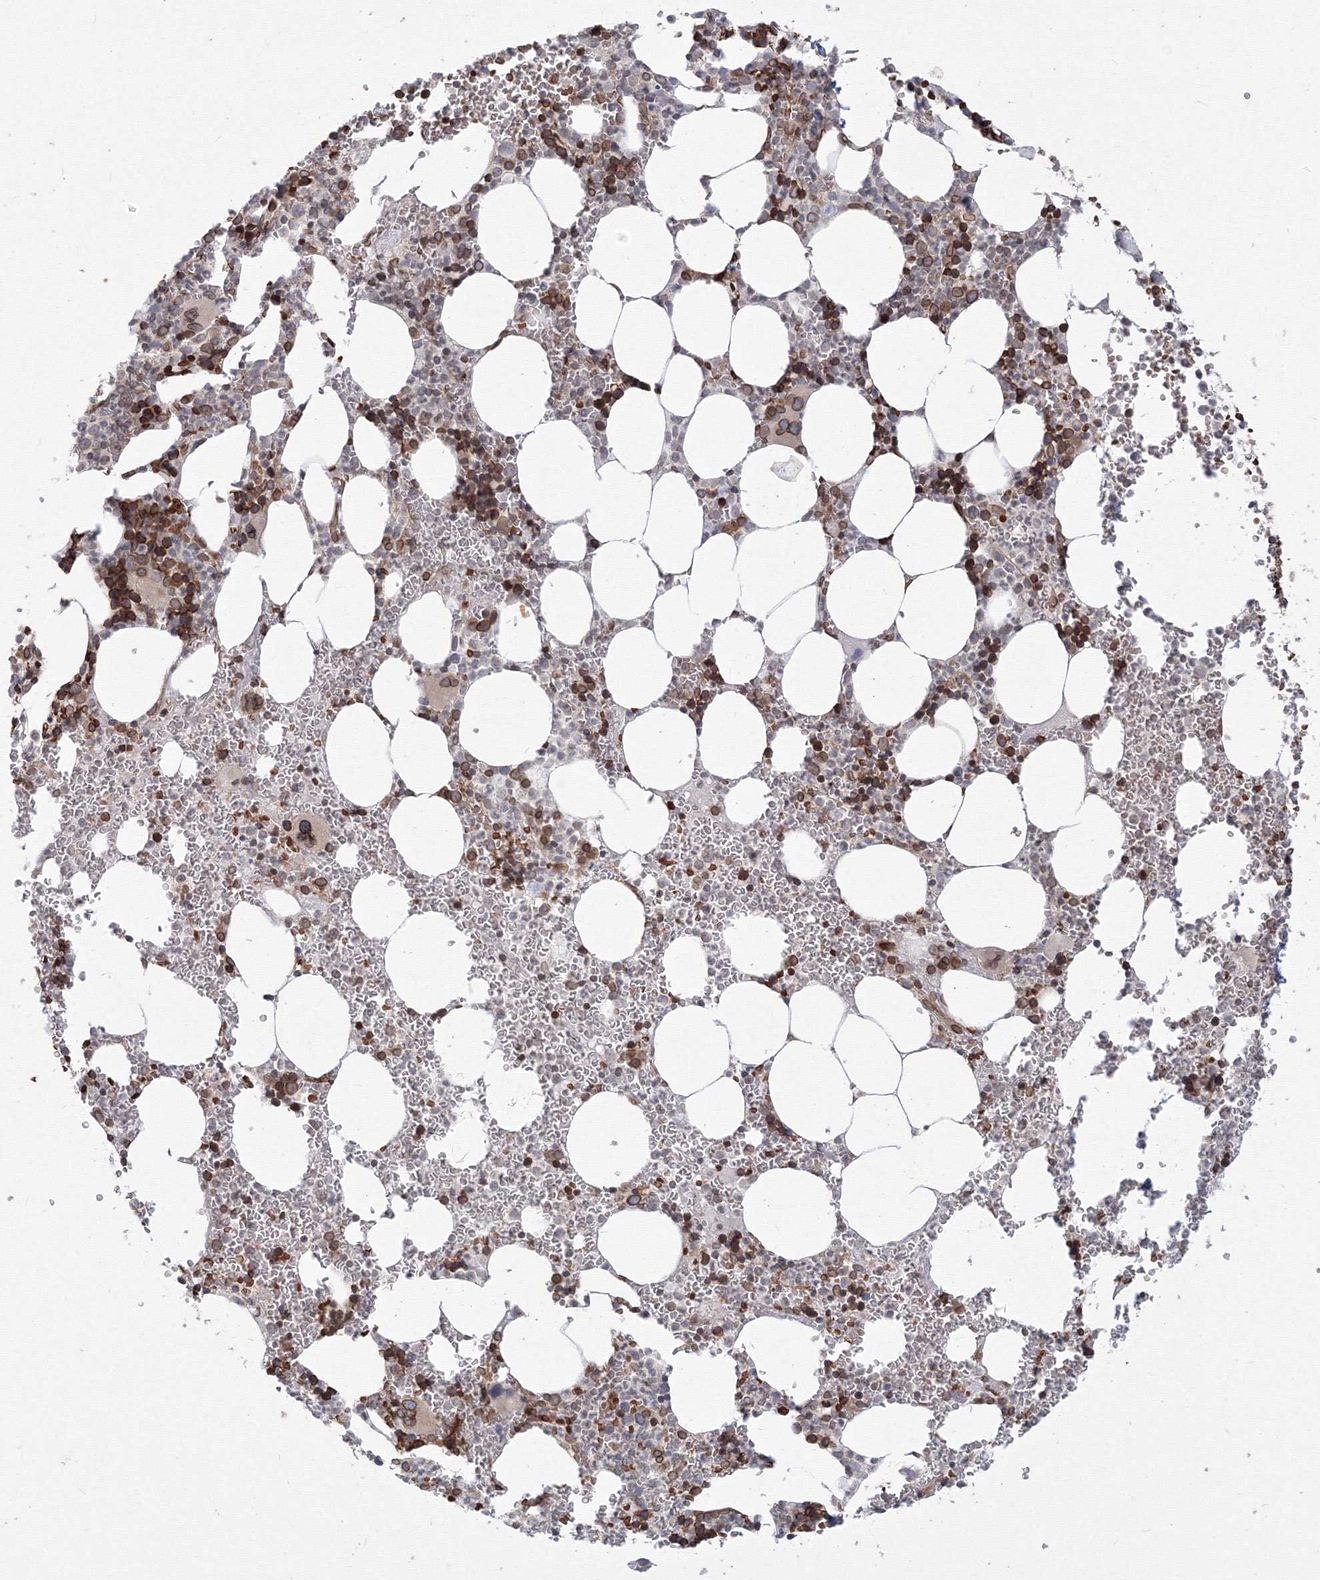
{"staining": {"intensity": "moderate", "quantity": ">75%", "location": "cytoplasmic/membranous,nuclear"}, "tissue": "bone marrow", "cell_type": "Hematopoietic cells", "image_type": "normal", "snomed": [{"axis": "morphology", "description": "Normal tissue, NOS"}, {"axis": "topography", "description": "Bone marrow"}], "caption": "Moderate cytoplasmic/membranous,nuclear expression is present in approximately >75% of hematopoietic cells in unremarkable bone marrow. The staining was performed using DAB to visualize the protein expression in brown, while the nuclei were stained in blue with hematoxylin (Magnification: 20x).", "gene": "DNAJB2", "patient": {"sex": "female", "age": 78}}